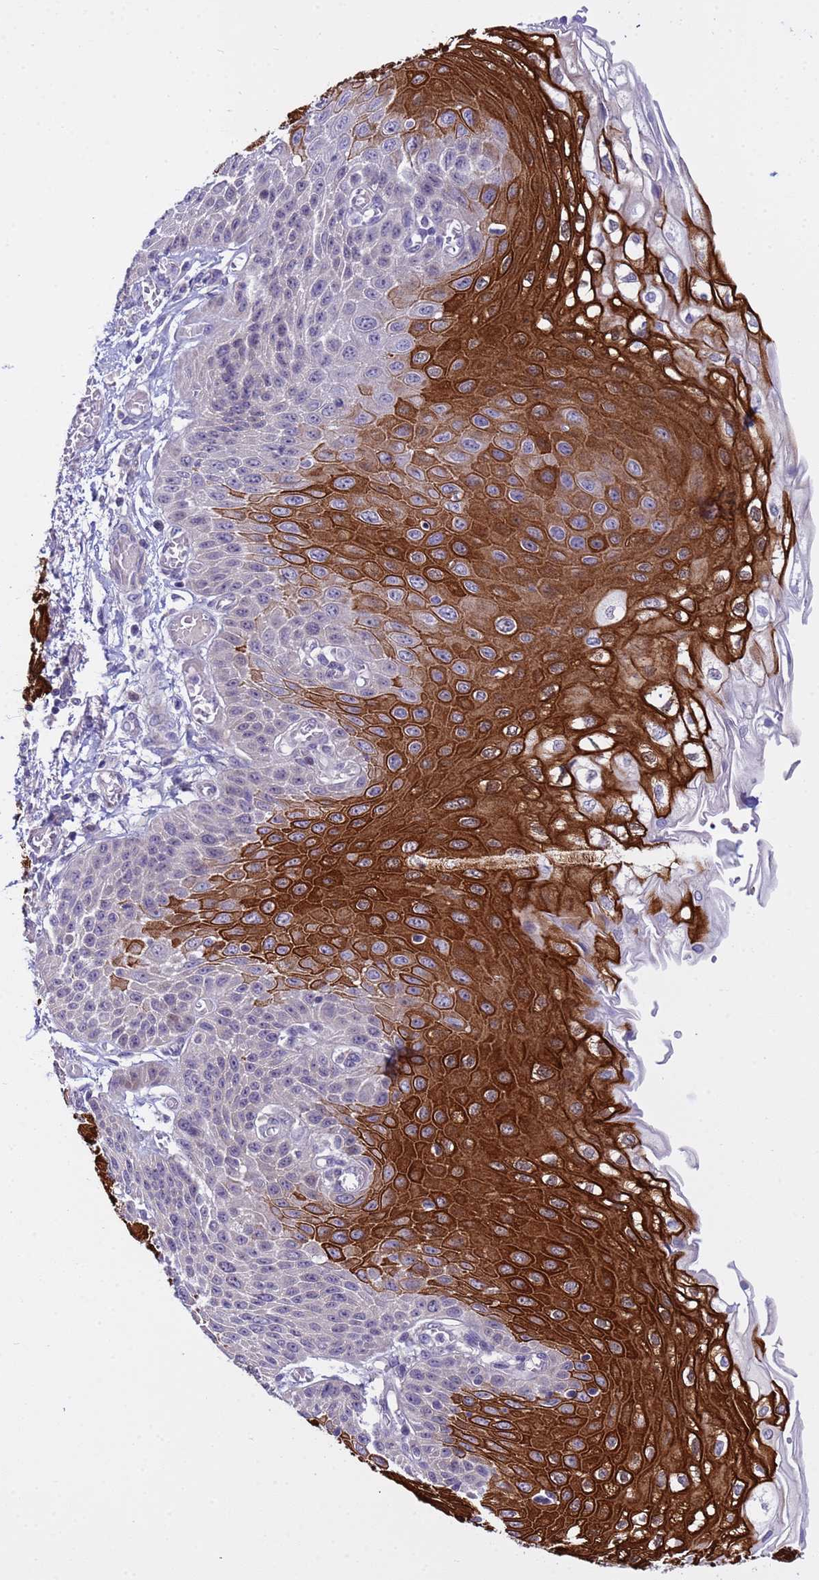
{"staining": {"intensity": "strong", "quantity": "25%-75%", "location": "cytoplasmic/membranous"}, "tissue": "esophagus", "cell_type": "Squamous epithelial cells", "image_type": "normal", "snomed": [{"axis": "morphology", "description": "Normal tissue, NOS"}, {"axis": "topography", "description": "Esophagus"}], "caption": "Protein expression analysis of normal esophagus reveals strong cytoplasmic/membranous positivity in approximately 25%-75% of squamous epithelial cells.", "gene": "IGSF11", "patient": {"sex": "male", "age": 81}}